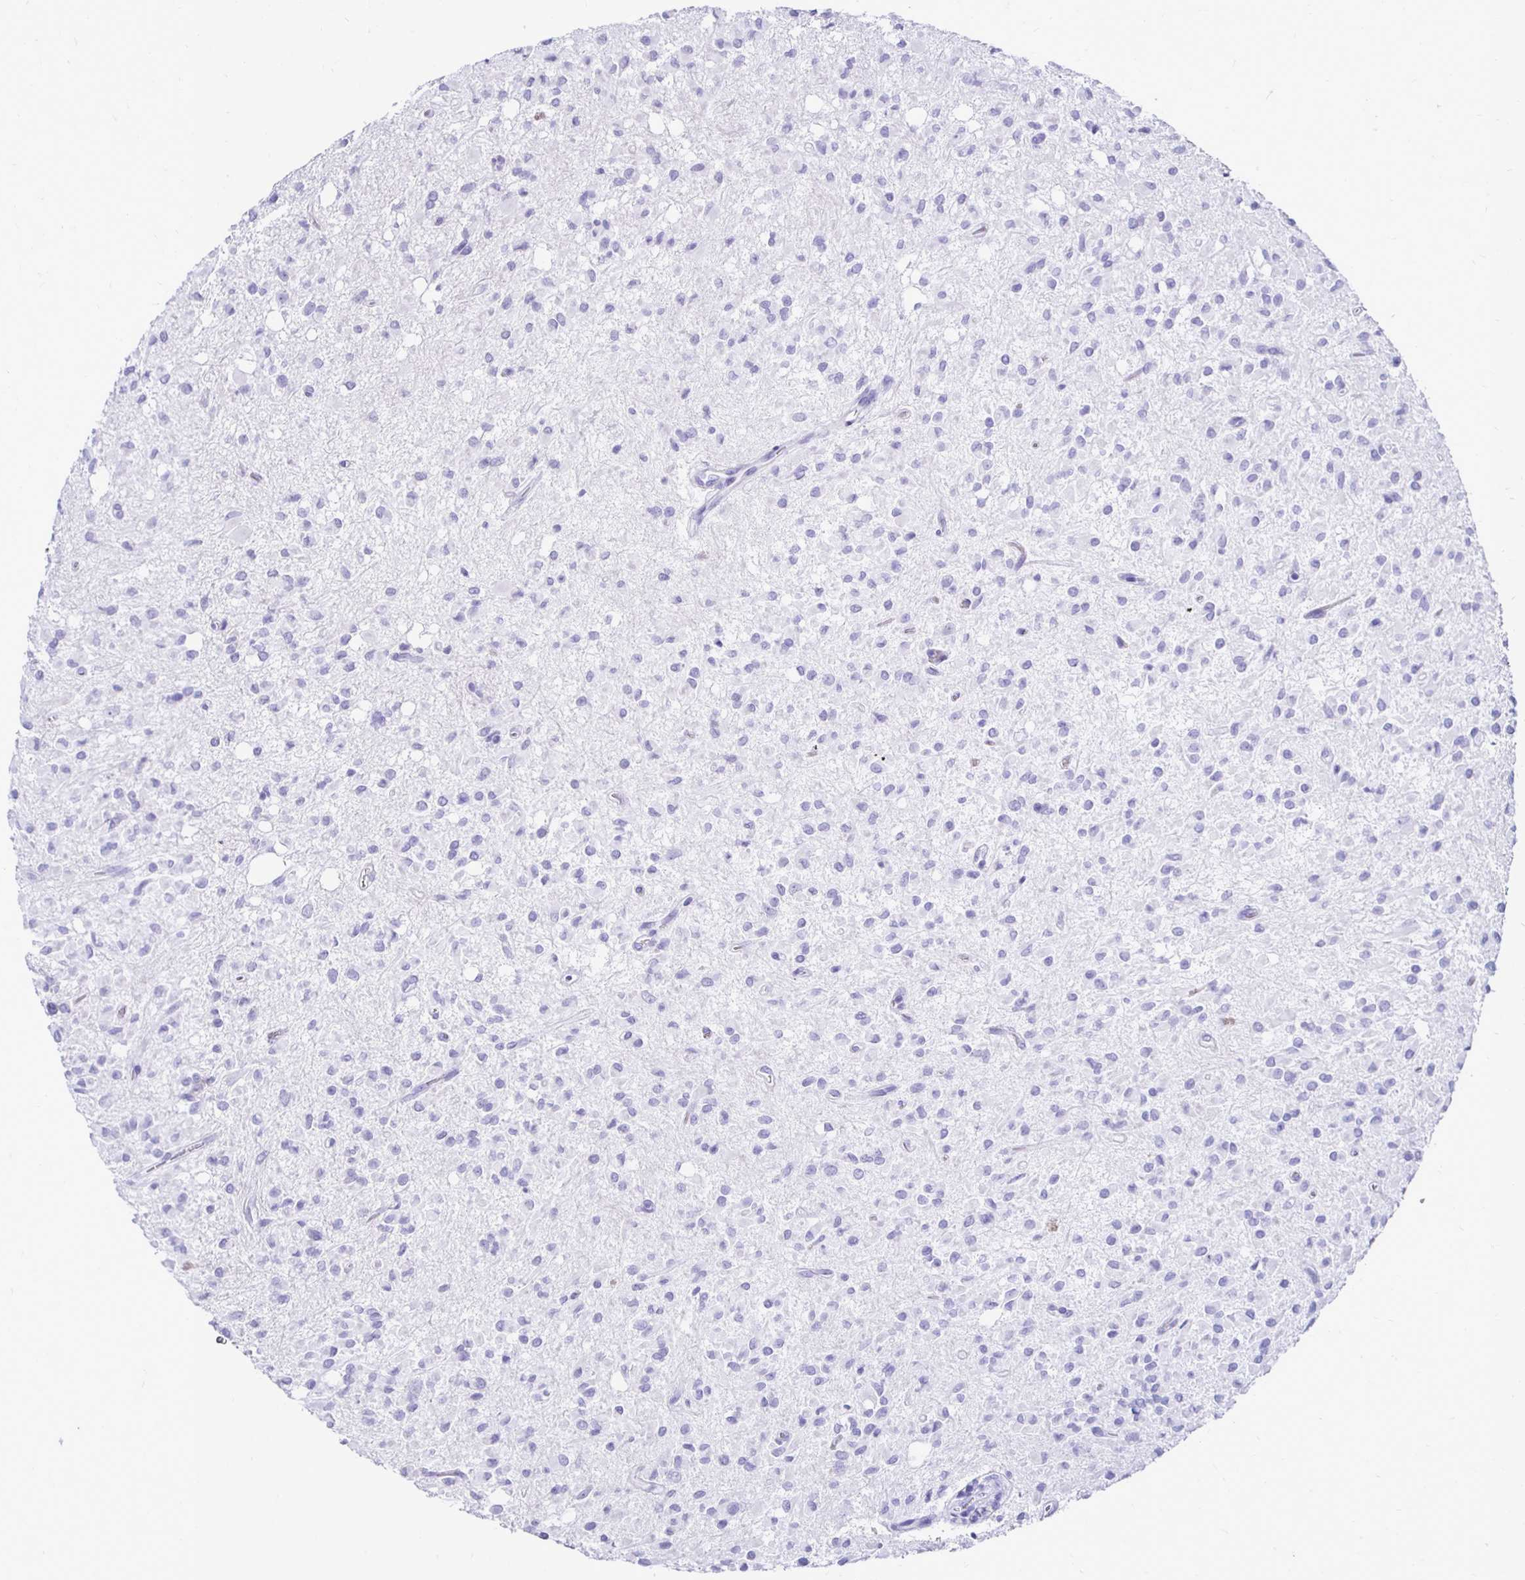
{"staining": {"intensity": "negative", "quantity": "none", "location": "none"}, "tissue": "glioma", "cell_type": "Tumor cells", "image_type": "cancer", "snomed": [{"axis": "morphology", "description": "Glioma, malignant, Low grade"}, {"axis": "topography", "description": "Brain"}], "caption": "Malignant low-grade glioma stained for a protein using IHC shows no expression tumor cells.", "gene": "RHBDL3", "patient": {"sex": "female", "age": 33}}